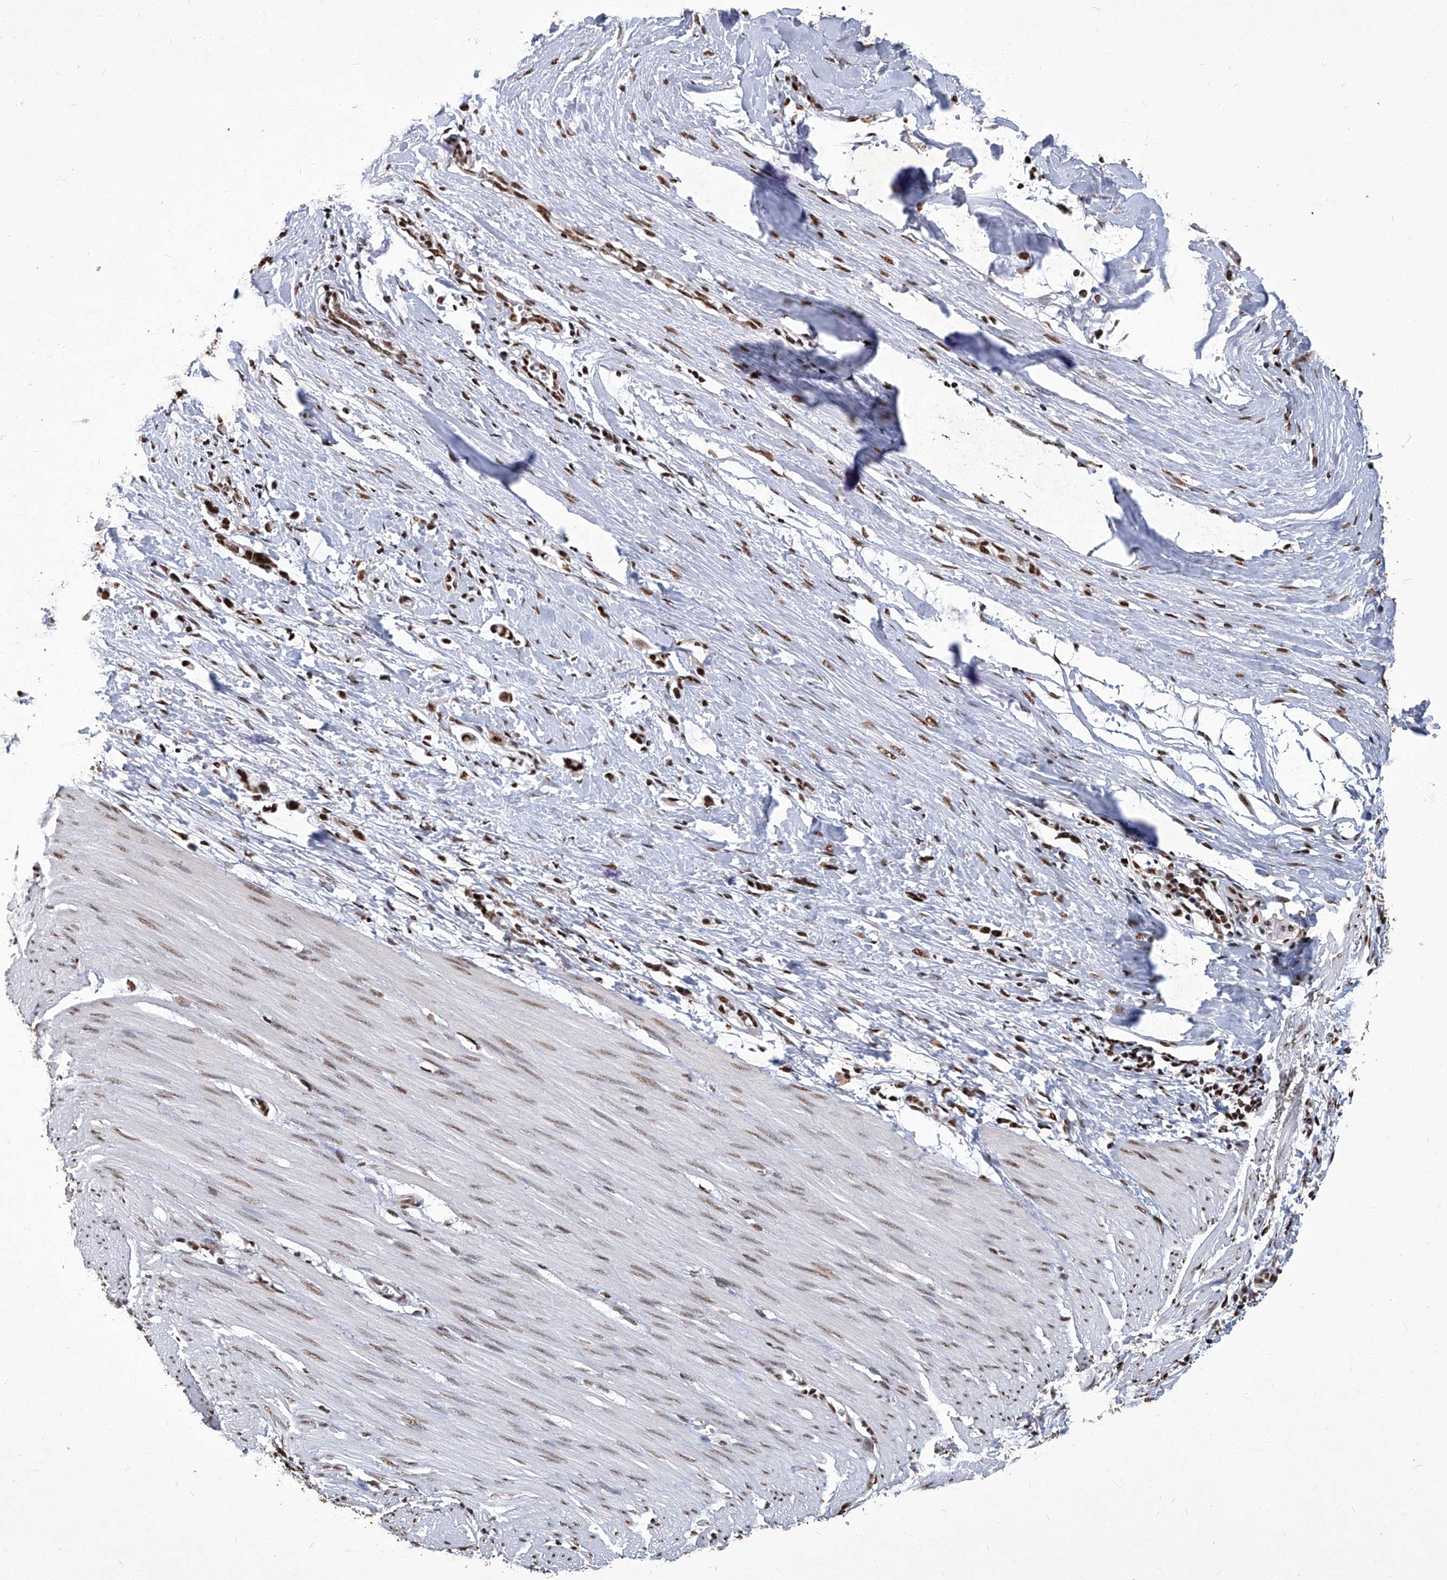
{"staining": {"intensity": "moderate", "quantity": ">75%", "location": "nuclear"}, "tissue": "smooth muscle", "cell_type": "Smooth muscle cells", "image_type": "normal", "snomed": [{"axis": "morphology", "description": "Normal tissue, NOS"}, {"axis": "morphology", "description": "Adenocarcinoma, NOS"}, {"axis": "topography", "description": "Colon"}, {"axis": "topography", "description": "Peripheral nerve tissue"}], "caption": "This histopathology image demonstrates immunohistochemistry staining of benign human smooth muscle, with medium moderate nuclear staining in about >75% of smooth muscle cells.", "gene": "HBP1", "patient": {"sex": "male", "age": 14}}